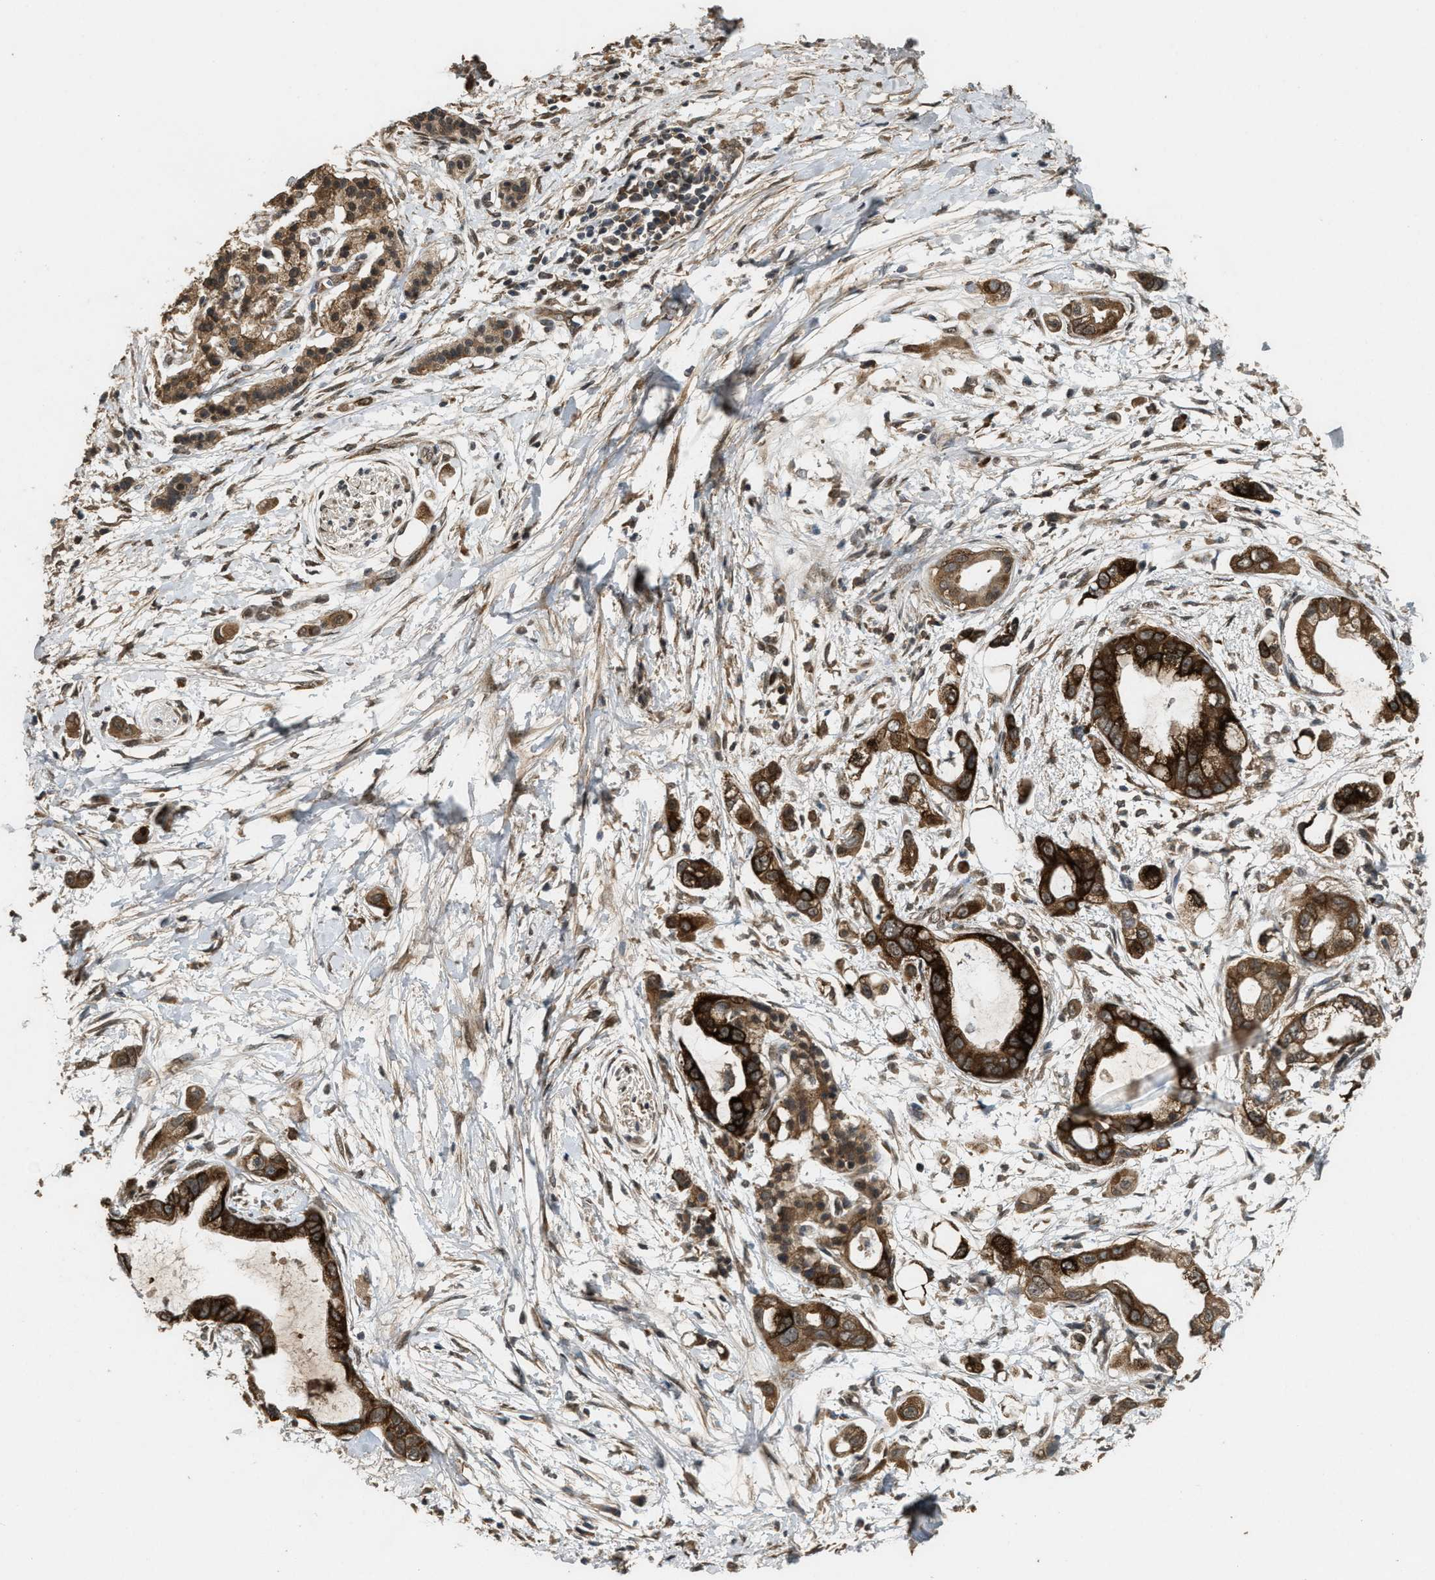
{"staining": {"intensity": "strong", "quantity": ">75%", "location": "cytoplasmic/membranous"}, "tissue": "pancreatic cancer", "cell_type": "Tumor cells", "image_type": "cancer", "snomed": [{"axis": "morphology", "description": "Adenocarcinoma, NOS"}, {"axis": "topography", "description": "Pancreas"}], "caption": "Strong cytoplasmic/membranous expression is identified in about >75% of tumor cells in pancreatic adenocarcinoma.", "gene": "ARHGEF5", "patient": {"sex": "male", "age": 59}}